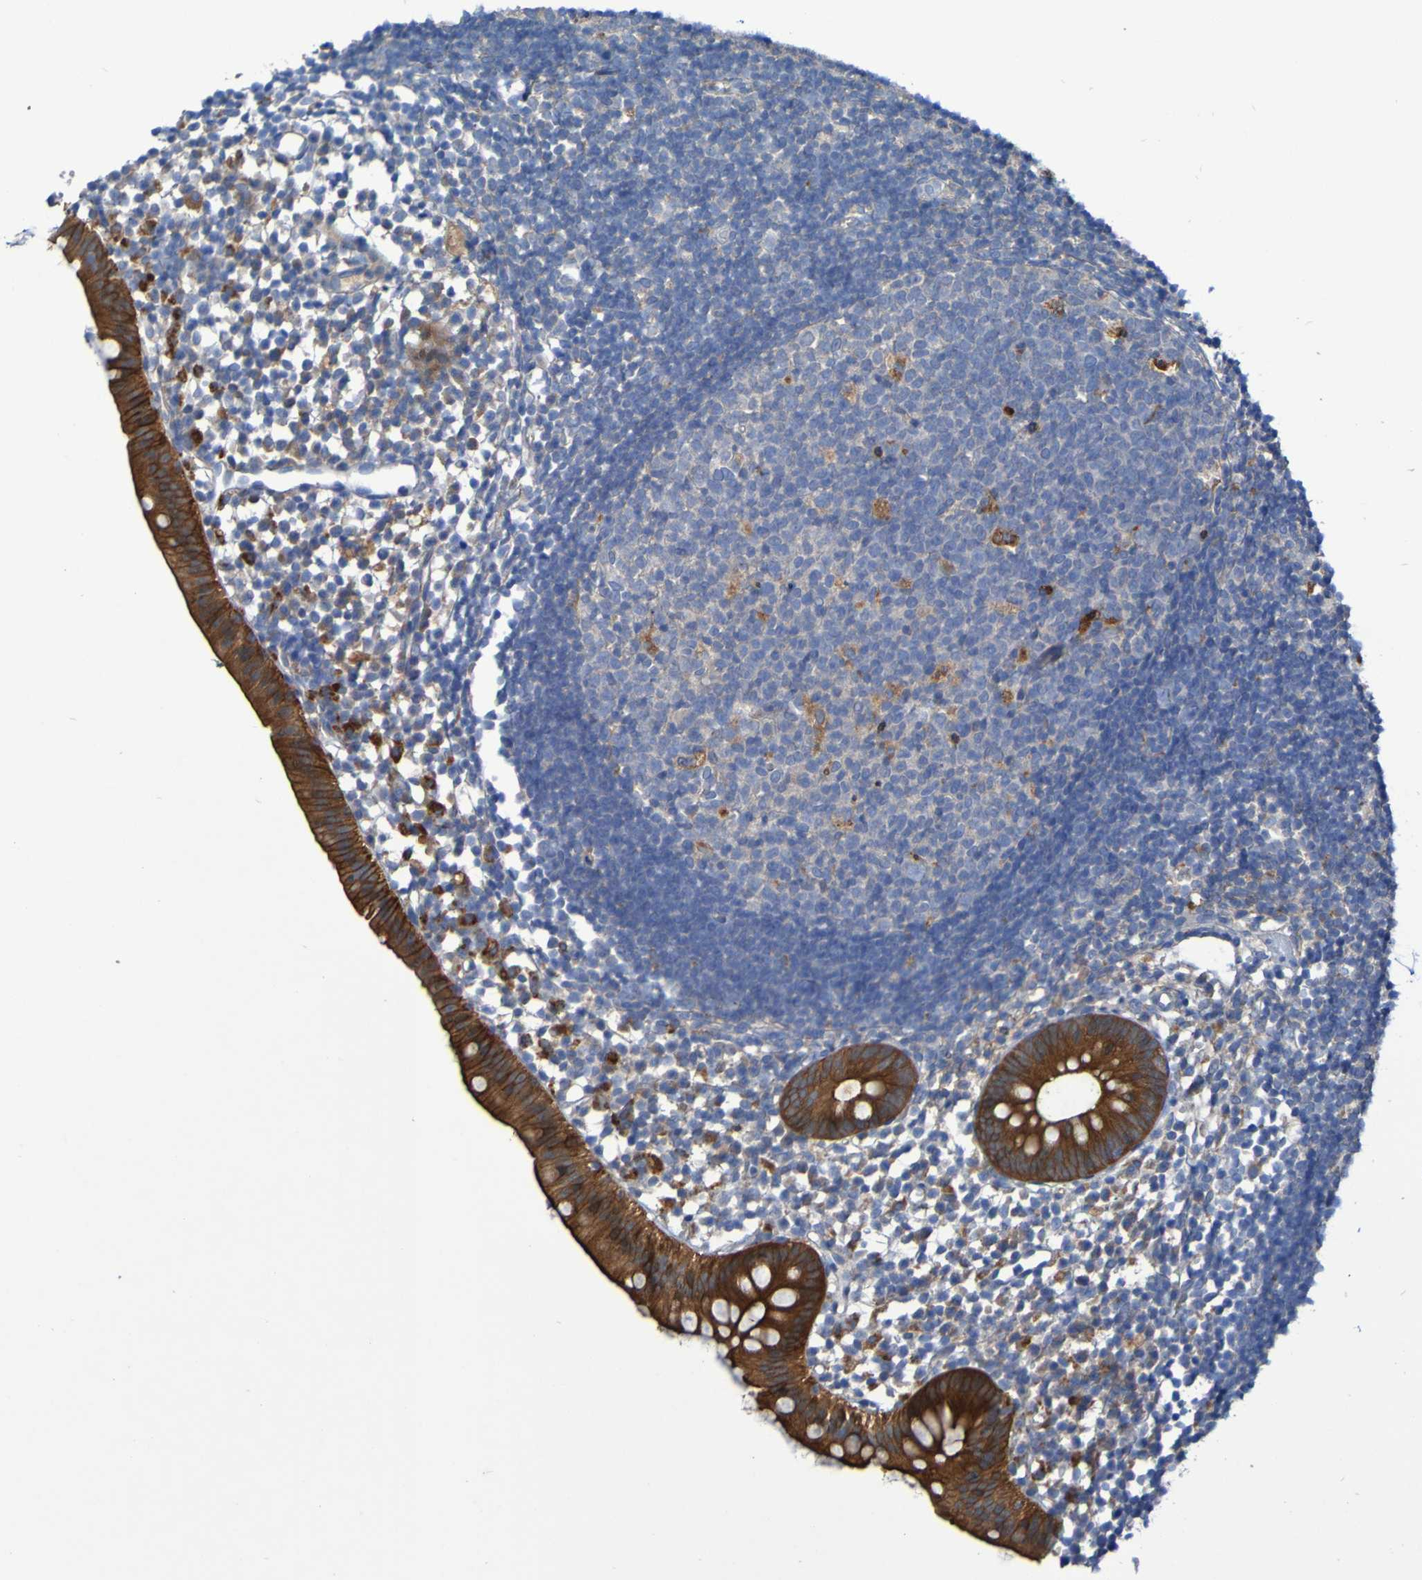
{"staining": {"intensity": "strong", "quantity": ">75%", "location": "cytoplasmic/membranous"}, "tissue": "appendix", "cell_type": "Glandular cells", "image_type": "normal", "snomed": [{"axis": "morphology", "description": "Normal tissue, NOS"}, {"axis": "topography", "description": "Appendix"}], "caption": "Immunohistochemistry (IHC) photomicrograph of unremarkable appendix: human appendix stained using immunohistochemistry demonstrates high levels of strong protein expression localized specifically in the cytoplasmic/membranous of glandular cells, appearing as a cytoplasmic/membranous brown color.", "gene": "ARHGEF16", "patient": {"sex": "female", "age": 20}}